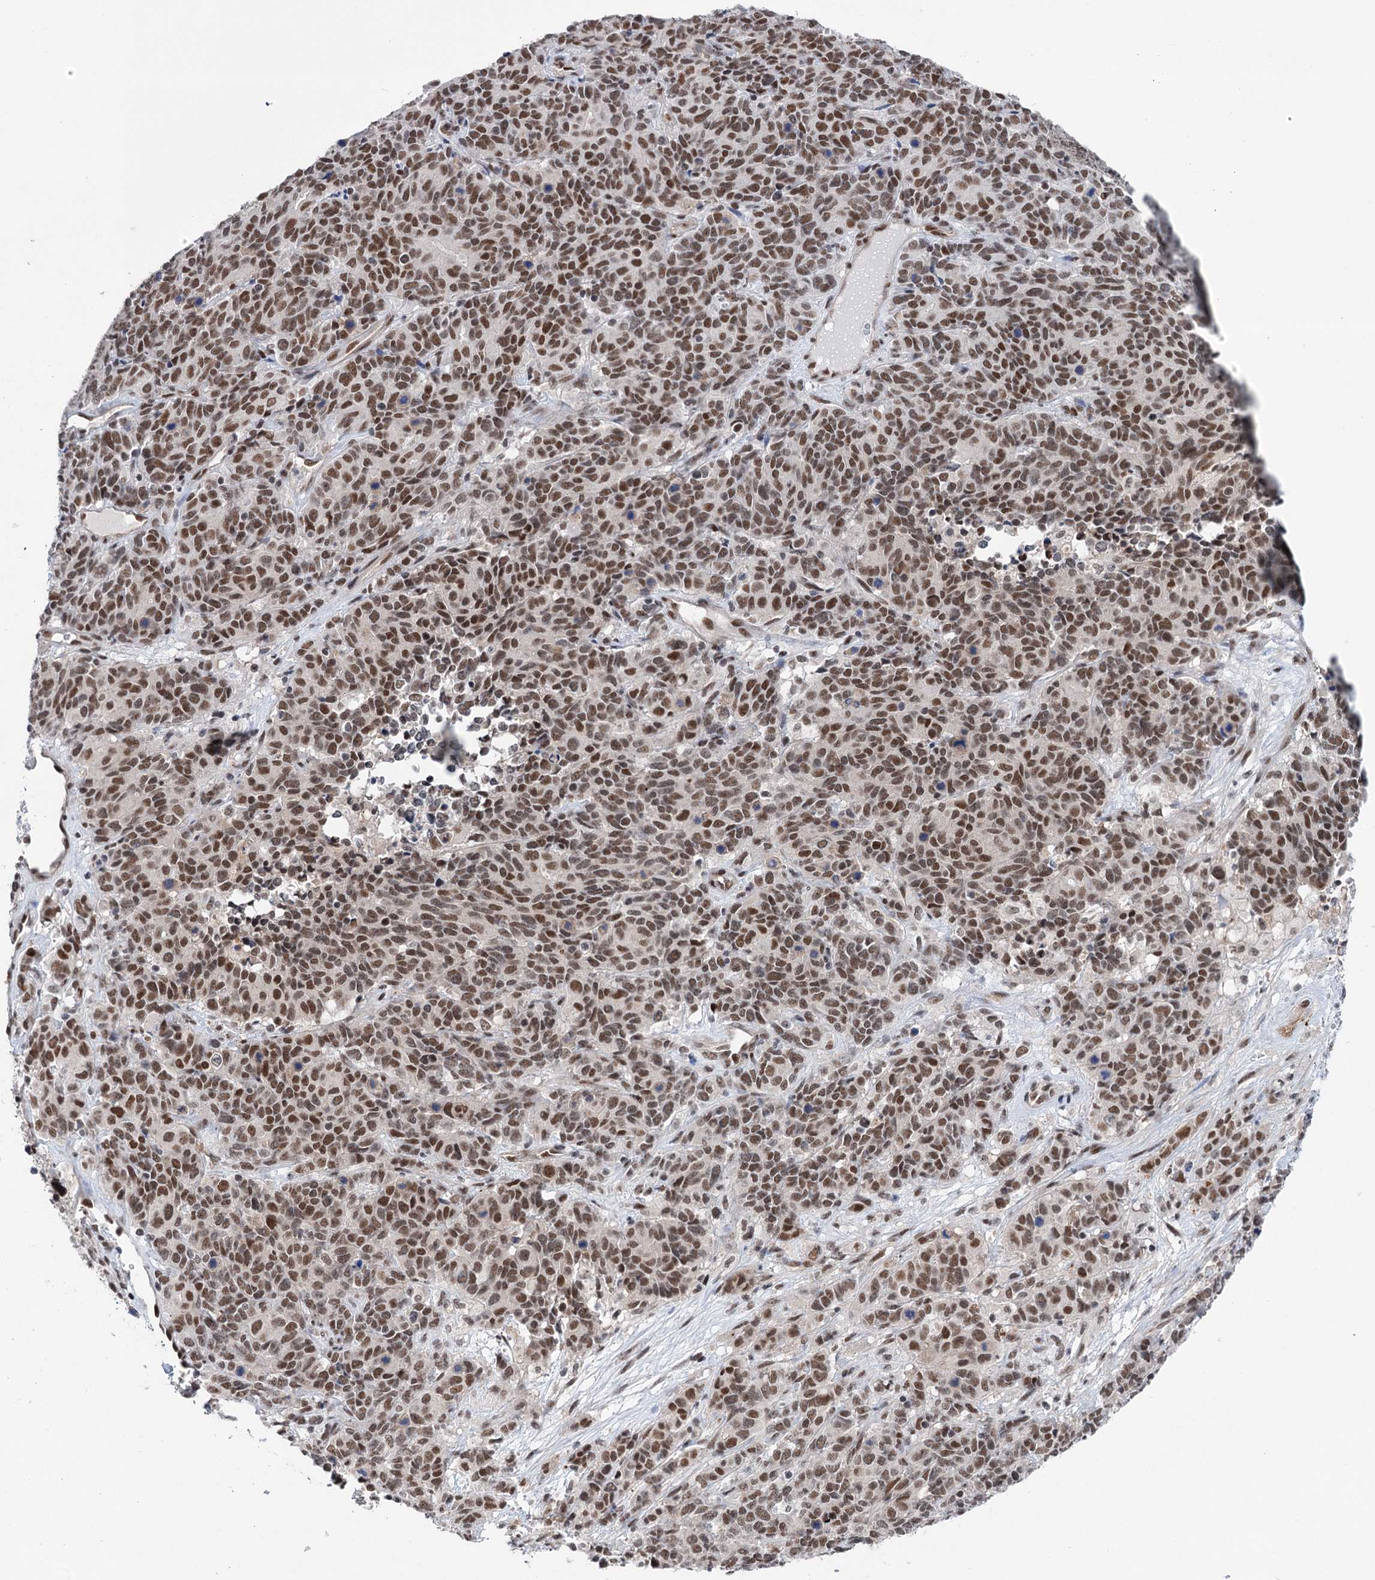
{"staining": {"intensity": "moderate", "quantity": ">75%", "location": "nuclear"}, "tissue": "cervical cancer", "cell_type": "Tumor cells", "image_type": "cancer", "snomed": [{"axis": "morphology", "description": "Squamous cell carcinoma, NOS"}, {"axis": "topography", "description": "Cervix"}], "caption": "IHC staining of cervical cancer (squamous cell carcinoma), which displays medium levels of moderate nuclear positivity in about >75% of tumor cells indicating moderate nuclear protein staining. The staining was performed using DAB (3,3'-diaminobenzidine) (brown) for protein detection and nuclei were counterstained in hematoxylin (blue).", "gene": "FAM53A", "patient": {"sex": "female", "age": 60}}